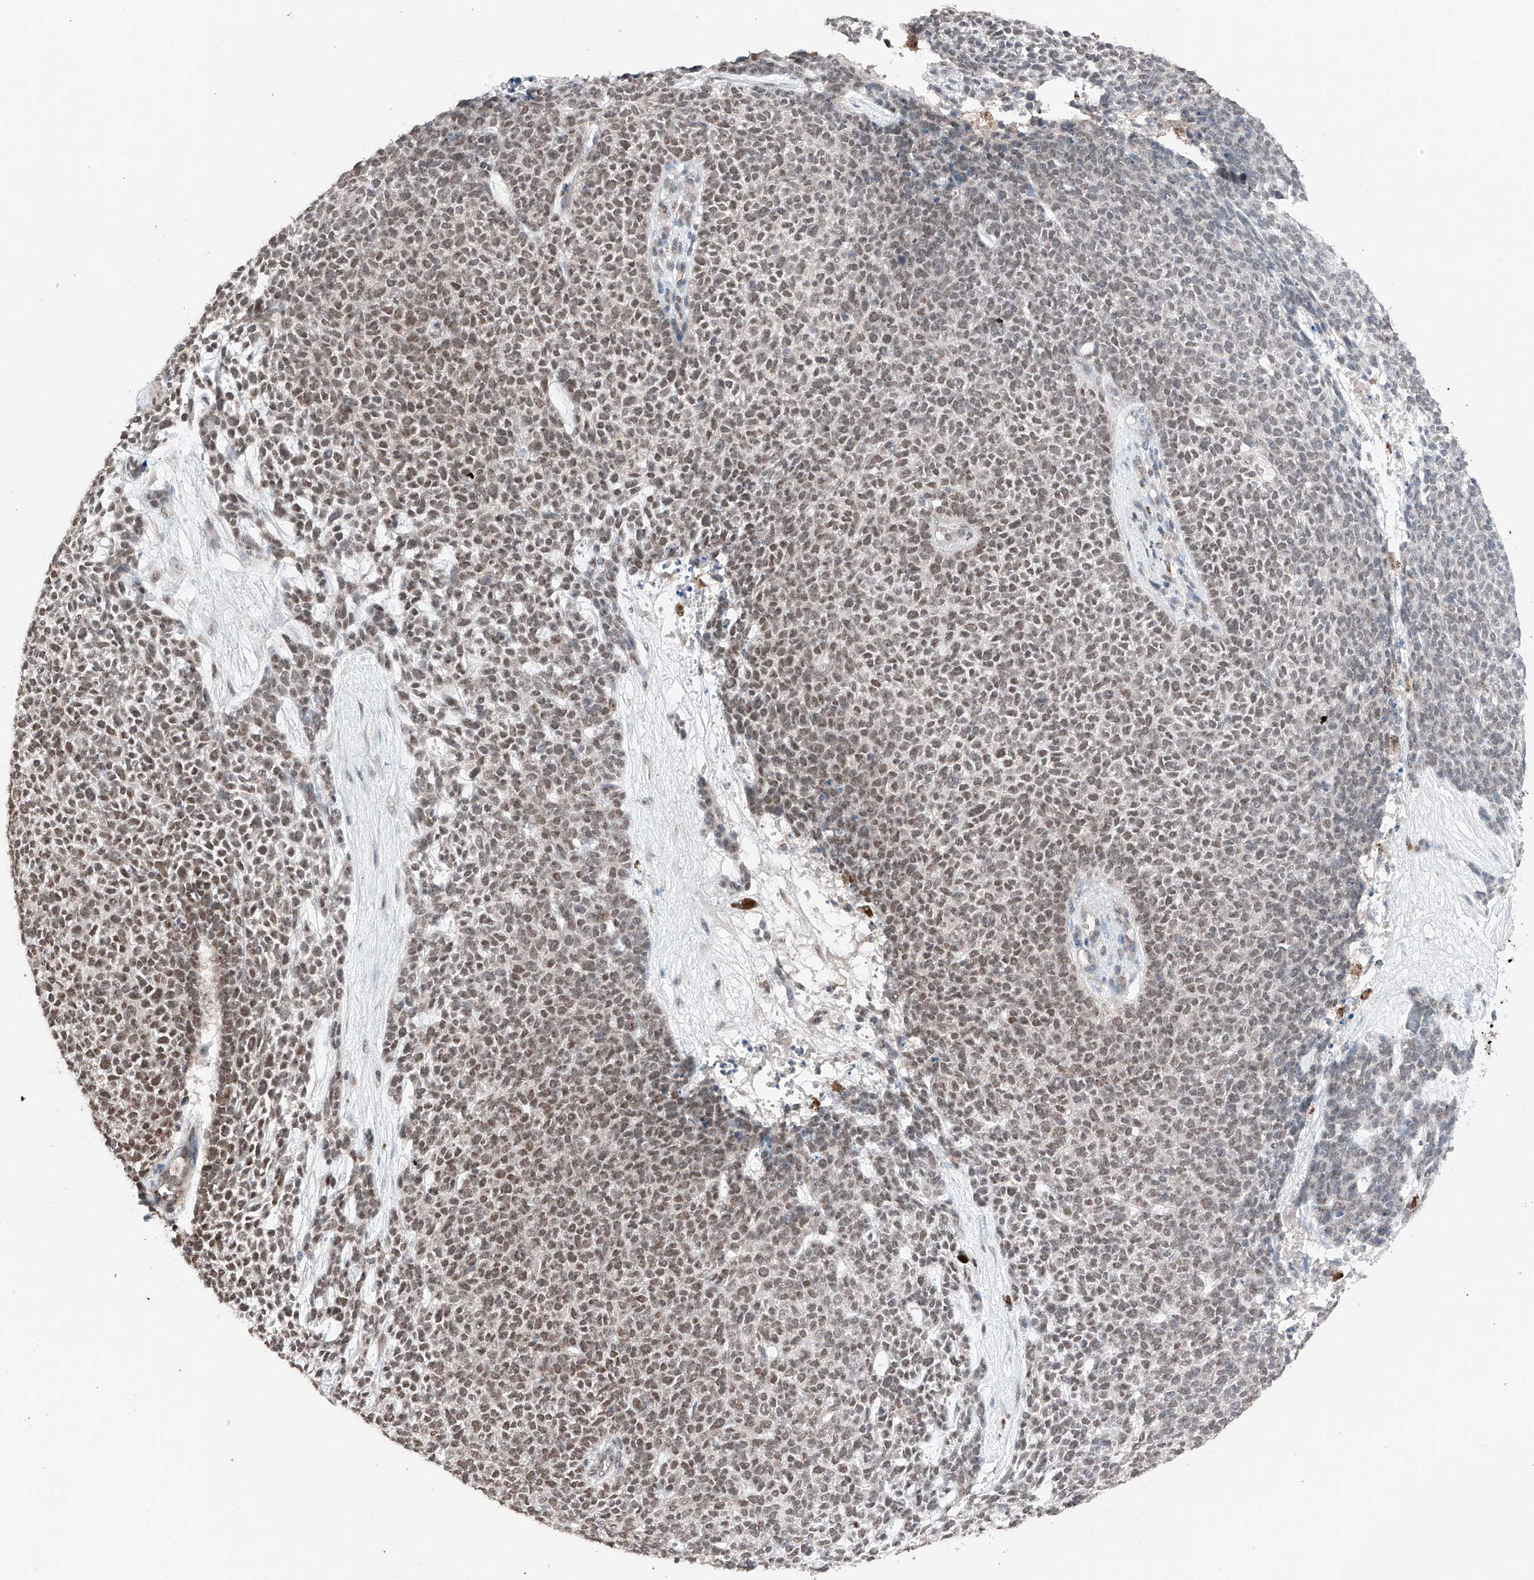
{"staining": {"intensity": "moderate", "quantity": ">75%", "location": "nuclear"}, "tissue": "skin cancer", "cell_type": "Tumor cells", "image_type": "cancer", "snomed": [{"axis": "morphology", "description": "Basal cell carcinoma"}, {"axis": "topography", "description": "Skin"}], "caption": "Protein expression analysis of basal cell carcinoma (skin) shows moderate nuclear expression in about >75% of tumor cells.", "gene": "TBX4", "patient": {"sex": "female", "age": 84}}